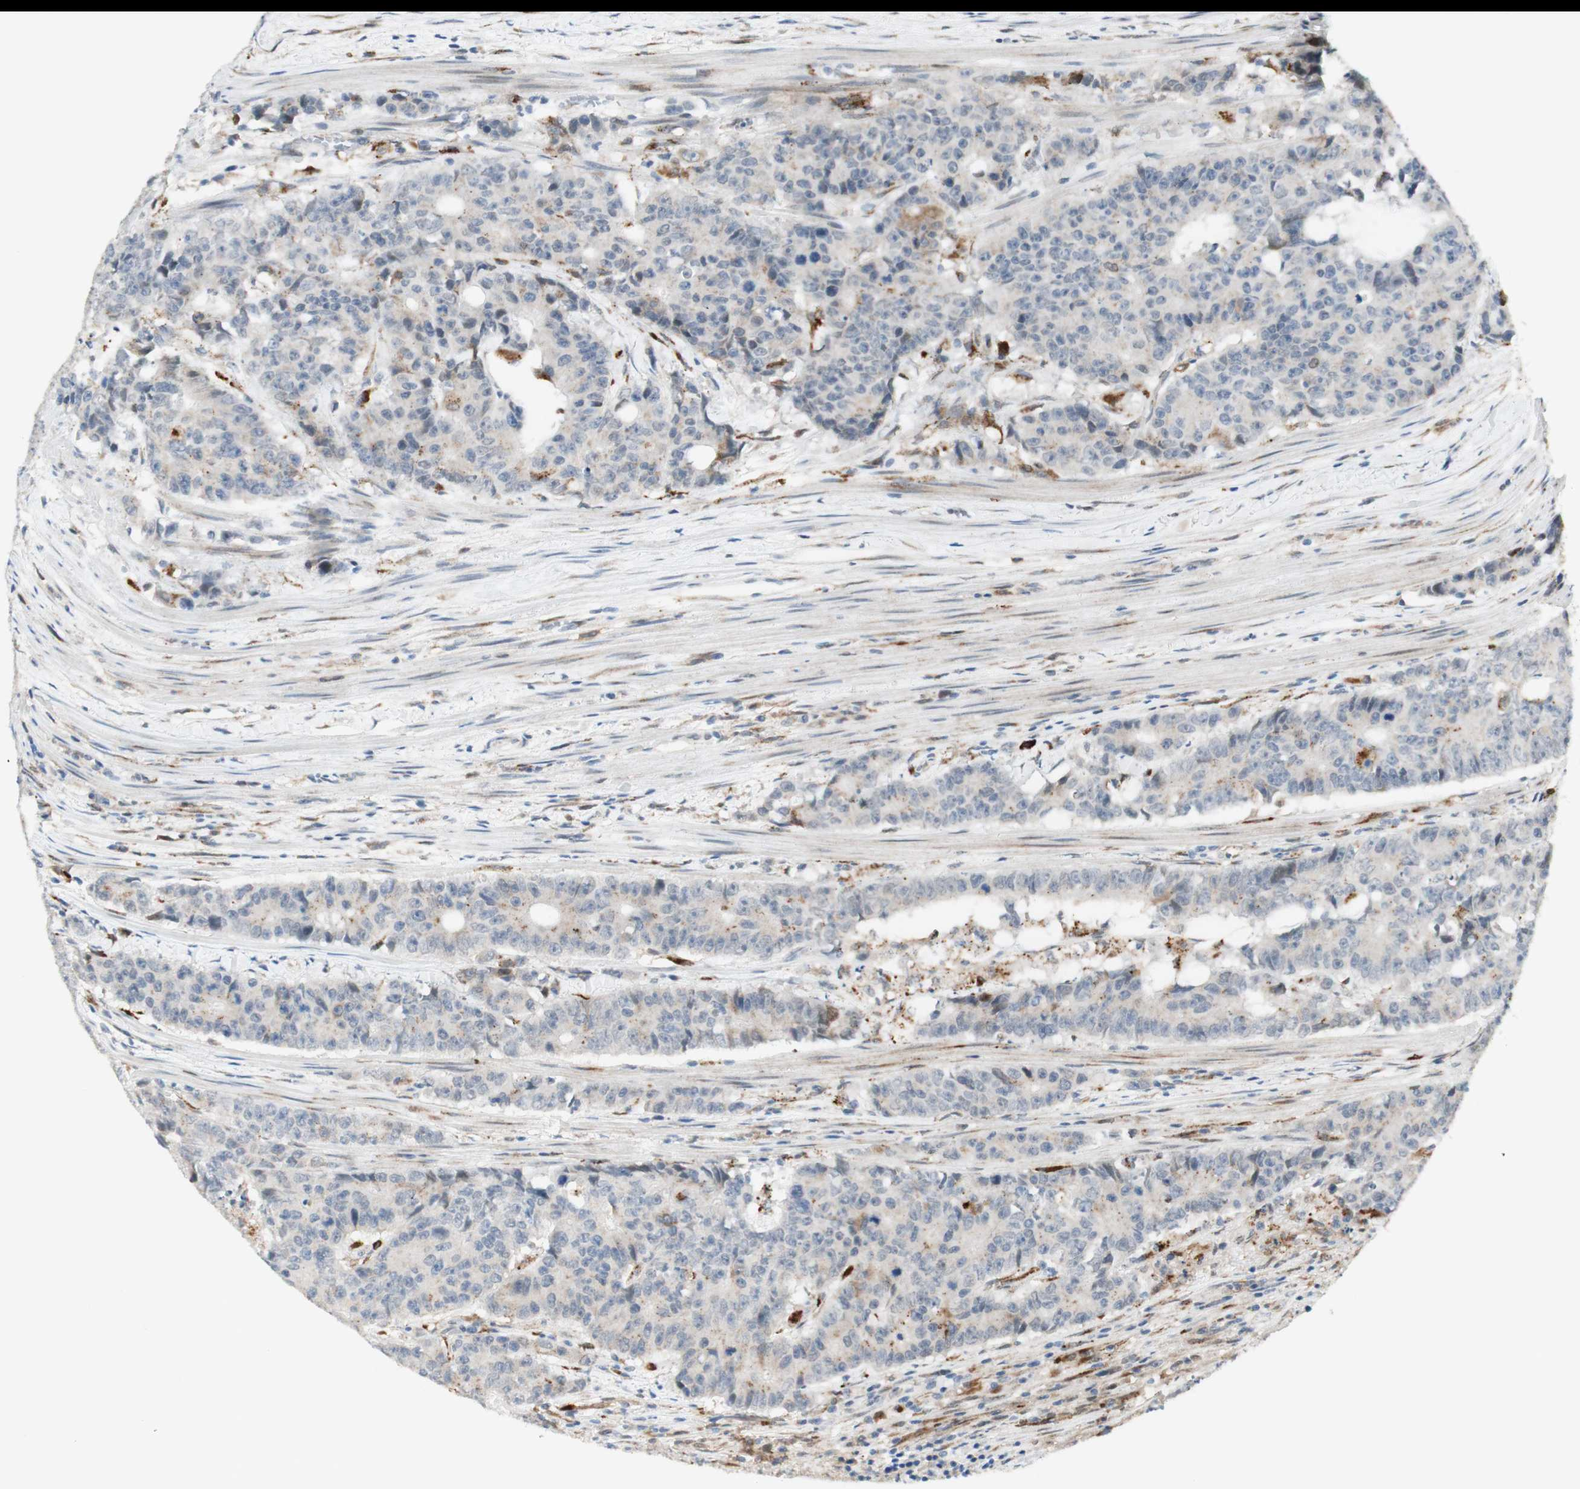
{"staining": {"intensity": "weak", "quantity": "<25%", "location": "cytoplasmic/membranous"}, "tissue": "colorectal cancer", "cell_type": "Tumor cells", "image_type": "cancer", "snomed": [{"axis": "morphology", "description": "Adenocarcinoma, NOS"}, {"axis": "topography", "description": "Colon"}], "caption": "An IHC photomicrograph of colorectal cancer (adenocarcinoma) is shown. There is no staining in tumor cells of colorectal cancer (adenocarcinoma).", "gene": "GAPT", "patient": {"sex": "female", "age": 86}}